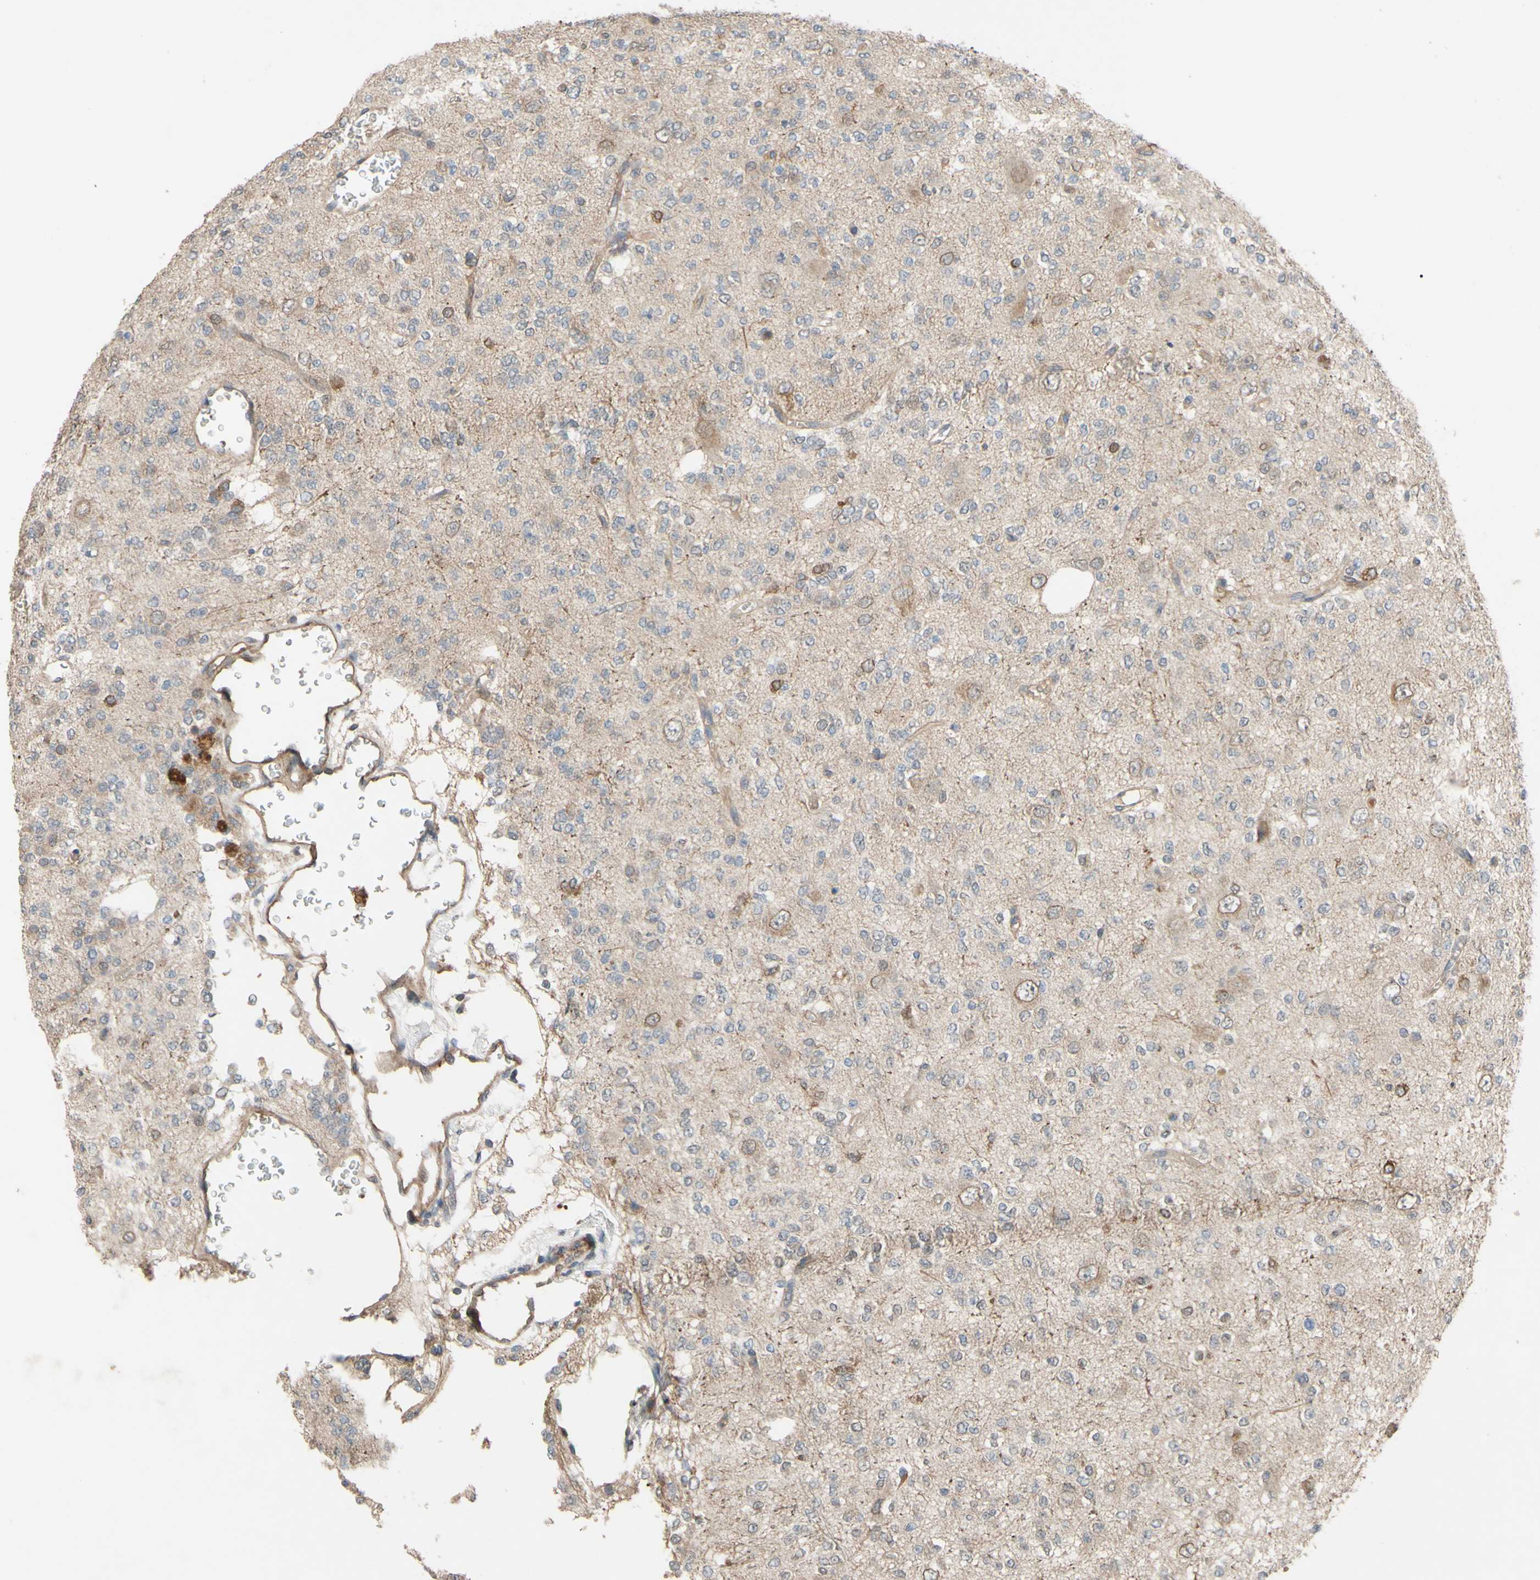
{"staining": {"intensity": "weak", "quantity": "<25%", "location": "cytoplasmic/membranous"}, "tissue": "glioma", "cell_type": "Tumor cells", "image_type": "cancer", "snomed": [{"axis": "morphology", "description": "Glioma, malignant, Low grade"}, {"axis": "topography", "description": "Brain"}], "caption": "Image shows no significant protein staining in tumor cells of glioma. (DAB (3,3'-diaminobenzidine) immunohistochemistry (IHC), high magnification).", "gene": "SHROOM4", "patient": {"sex": "male", "age": 38}}